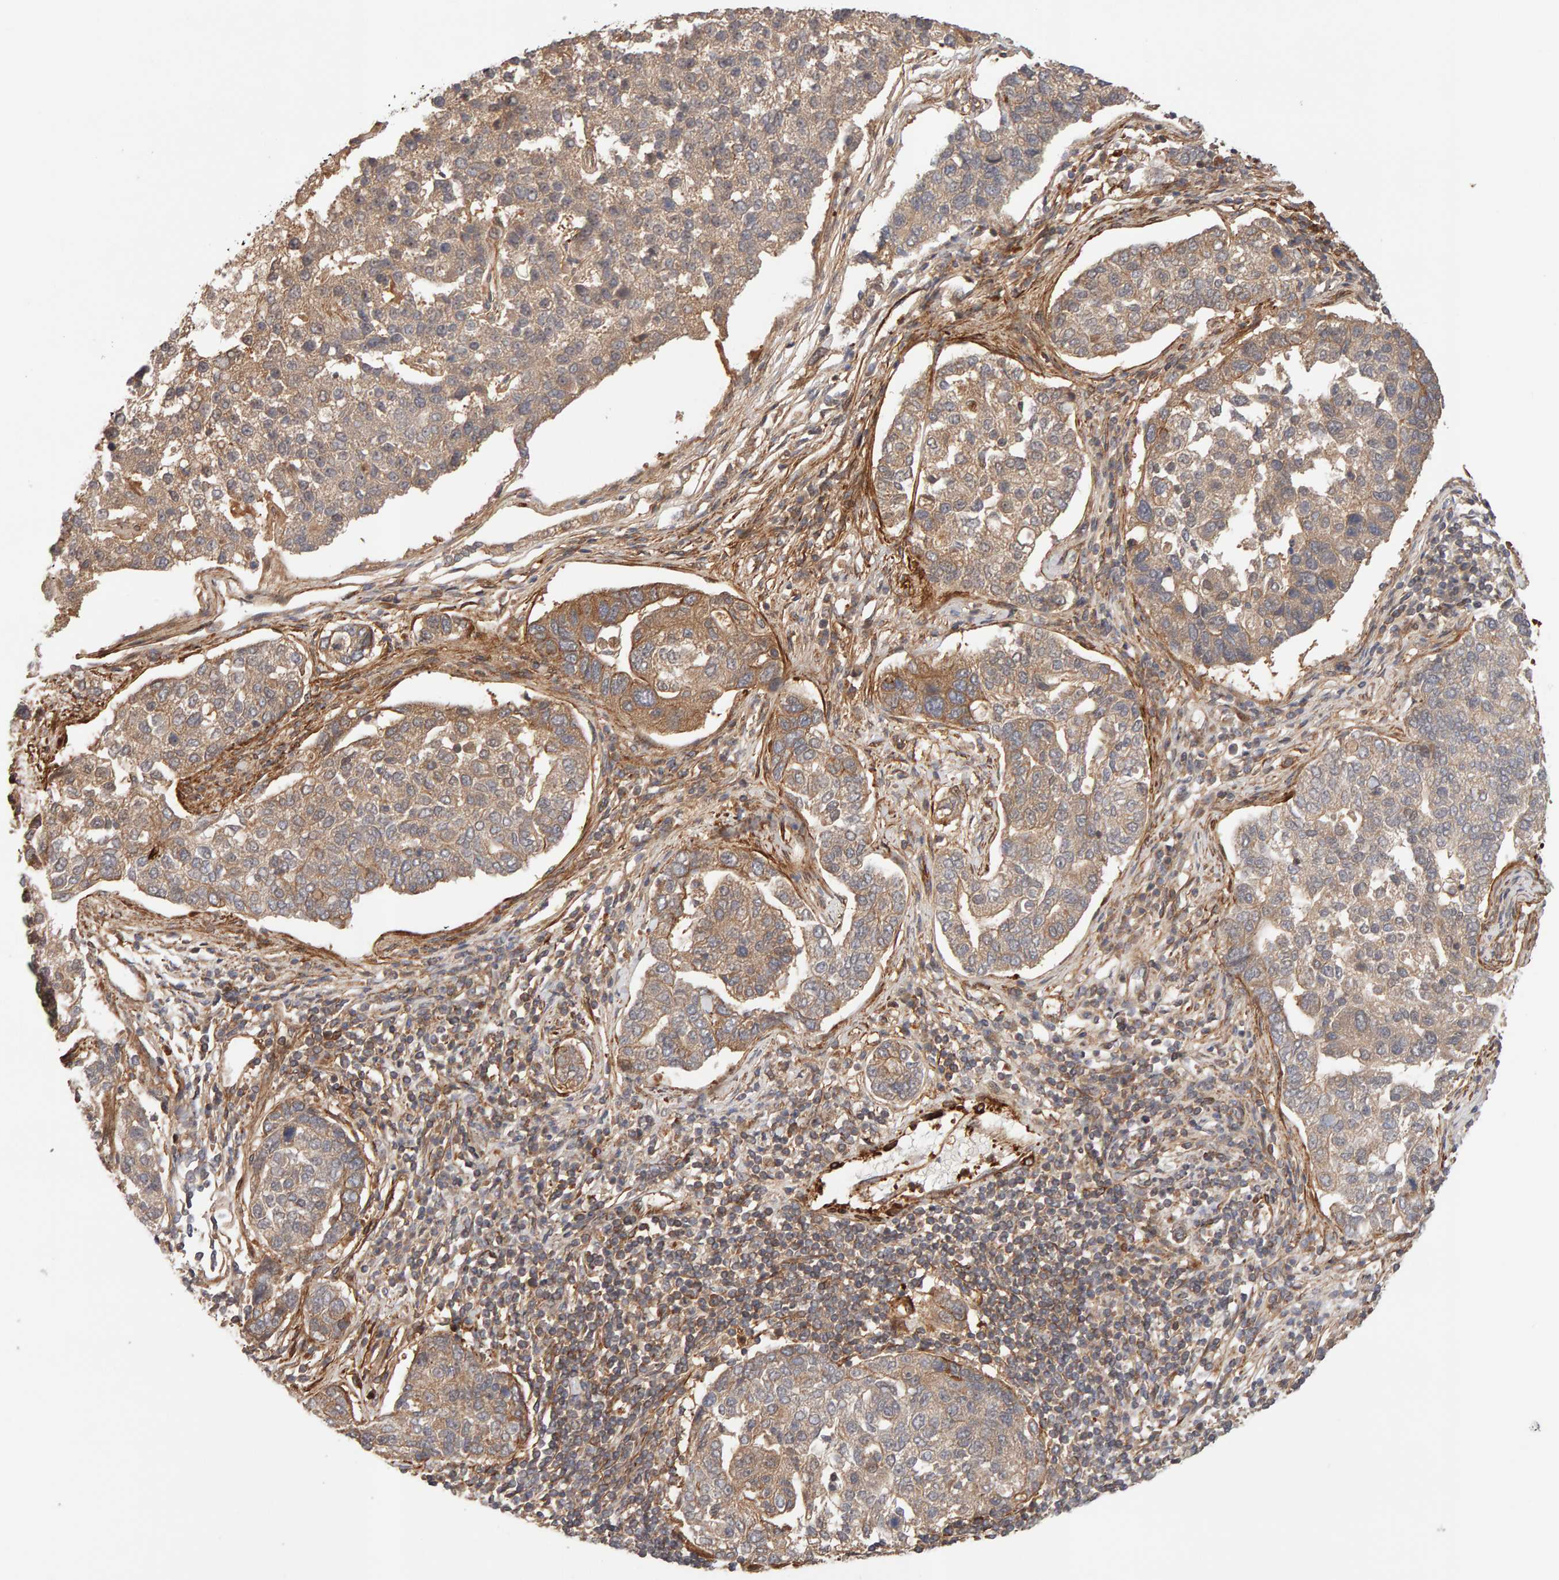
{"staining": {"intensity": "weak", "quantity": ">75%", "location": "cytoplasmic/membranous"}, "tissue": "pancreatic cancer", "cell_type": "Tumor cells", "image_type": "cancer", "snomed": [{"axis": "morphology", "description": "Adenocarcinoma, NOS"}, {"axis": "topography", "description": "Pancreas"}], "caption": "Pancreatic adenocarcinoma stained with a protein marker exhibits weak staining in tumor cells.", "gene": "SYNRG", "patient": {"sex": "female", "age": 61}}